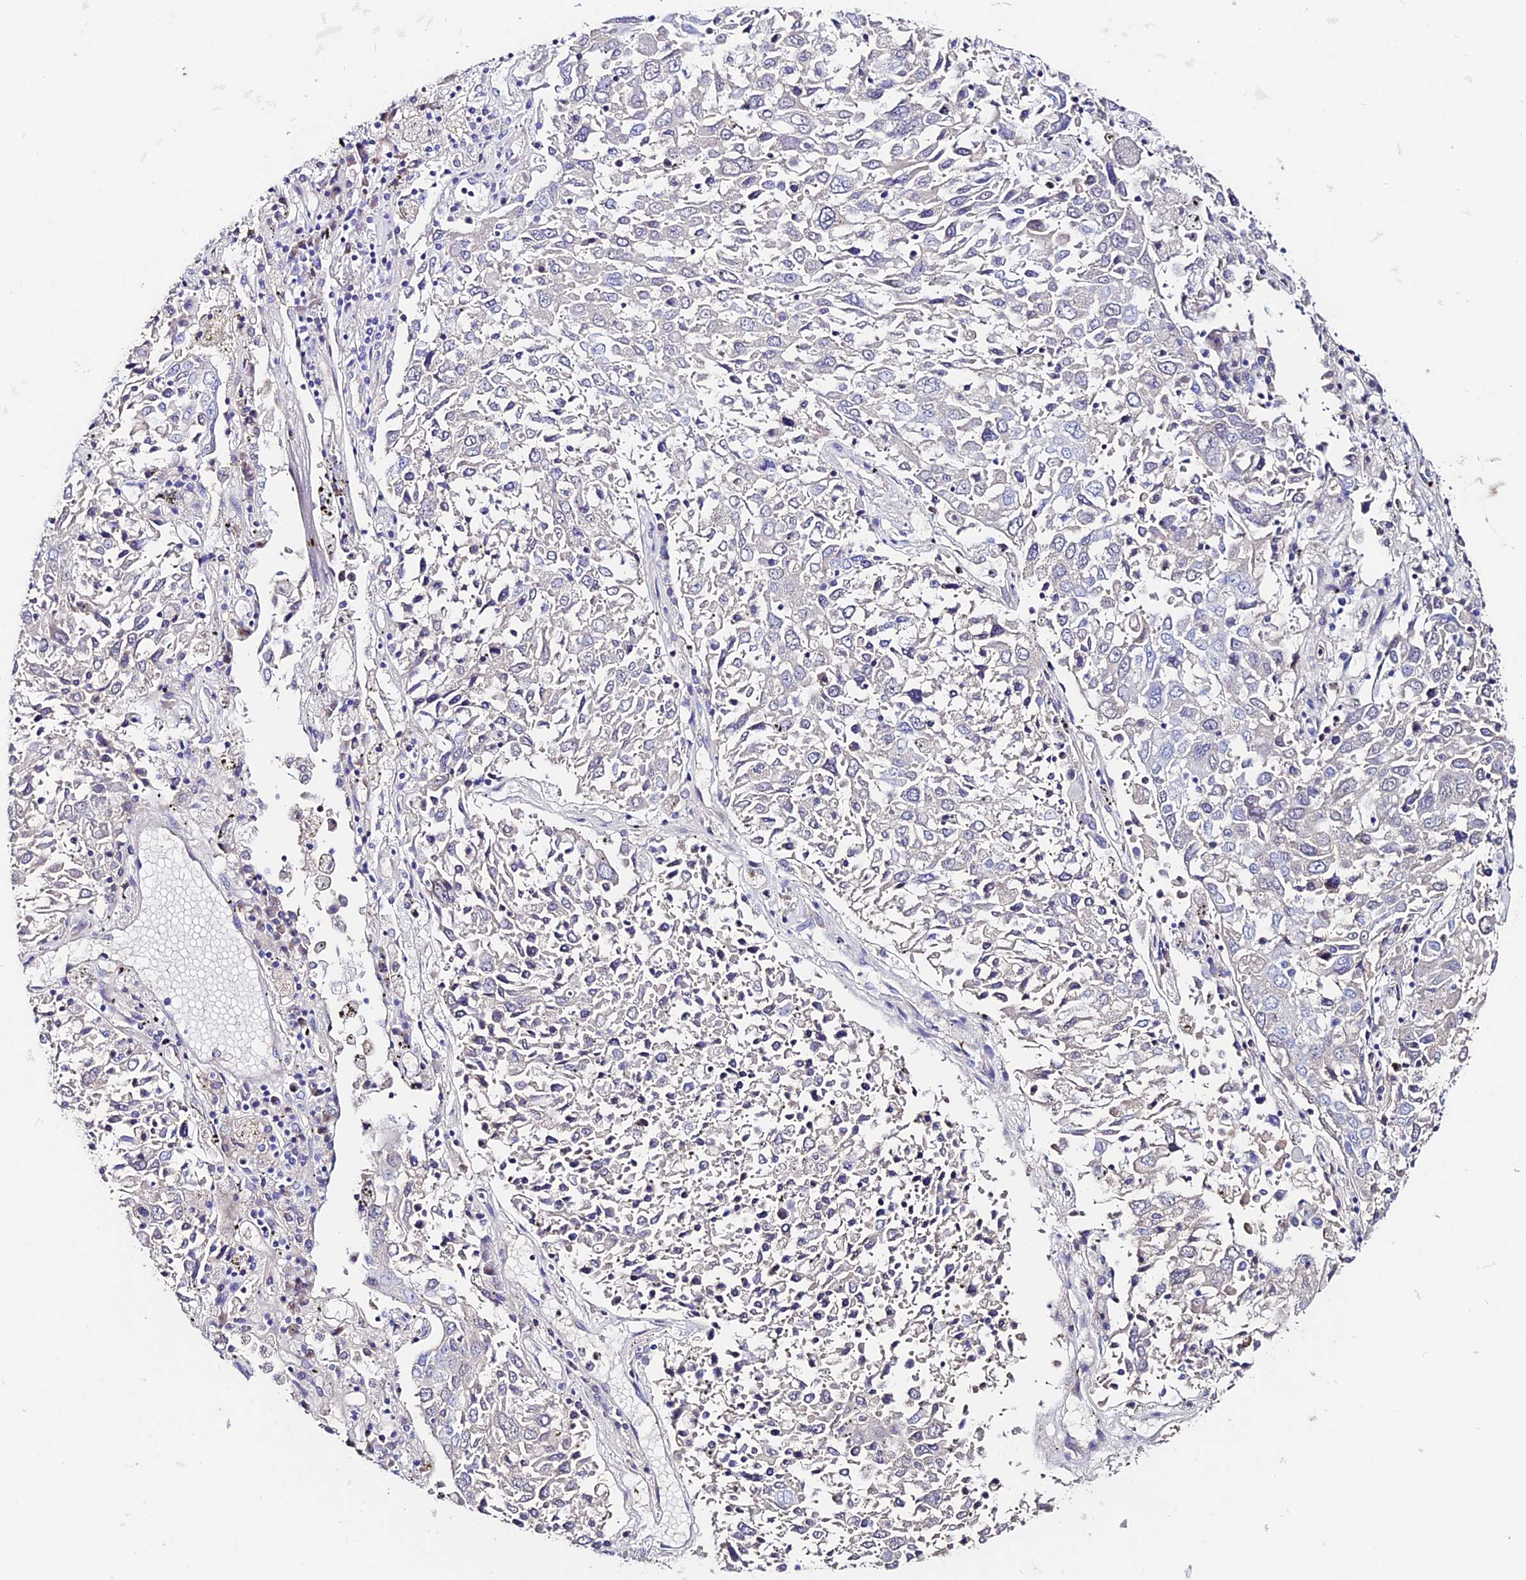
{"staining": {"intensity": "negative", "quantity": "none", "location": "none"}, "tissue": "lung cancer", "cell_type": "Tumor cells", "image_type": "cancer", "snomed": [{"axis": "morphology", "description": "Squamous cell carcinoma, NOS"}, {"axis": "topography", "description": "Lung"}], "caption": "Tumor cells show no significant protein positivity in lung cancer (squamous cell carcinoma).", "gene": "SLC25A16", "patient": {"sex": "male", "age": 65}}